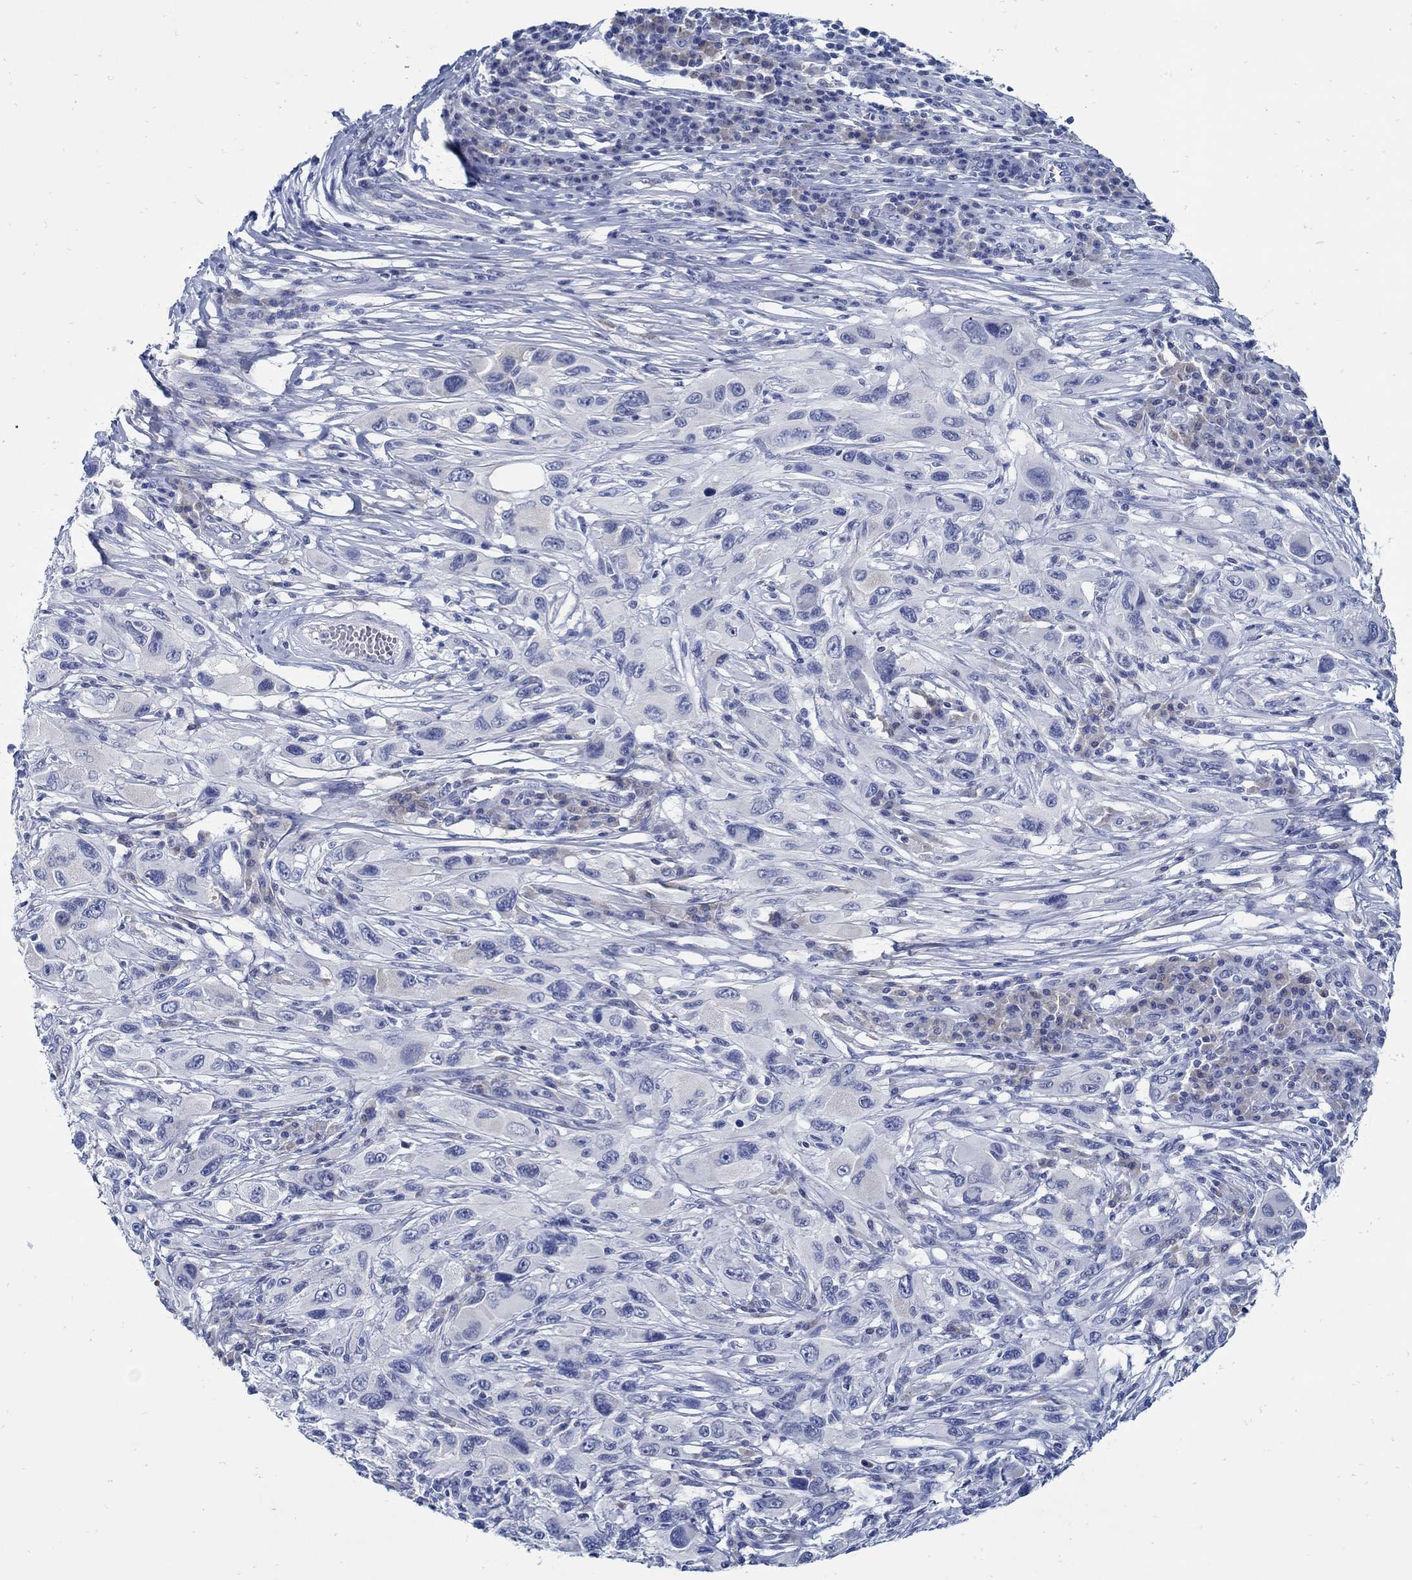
{"staining": {"intensity": "negative", "quantity": "none", "location": "none"}, "tissue": "melanoma", "cell_type": "Tumor cells", "image_type": "cancer", "snomed": [{"axis": "morphology", "description": "Malignant melanoma, NOS"}, {"axis": "topography", "description": "Skin"}], "caption": "DAB (3,3'-diaminobenzidine) immunohistochemical staining of human melanoma demonstrates no significant positivity in tumor cells.", "gene": "PAX9", "patient": {"sex": "male", "age": 53}}